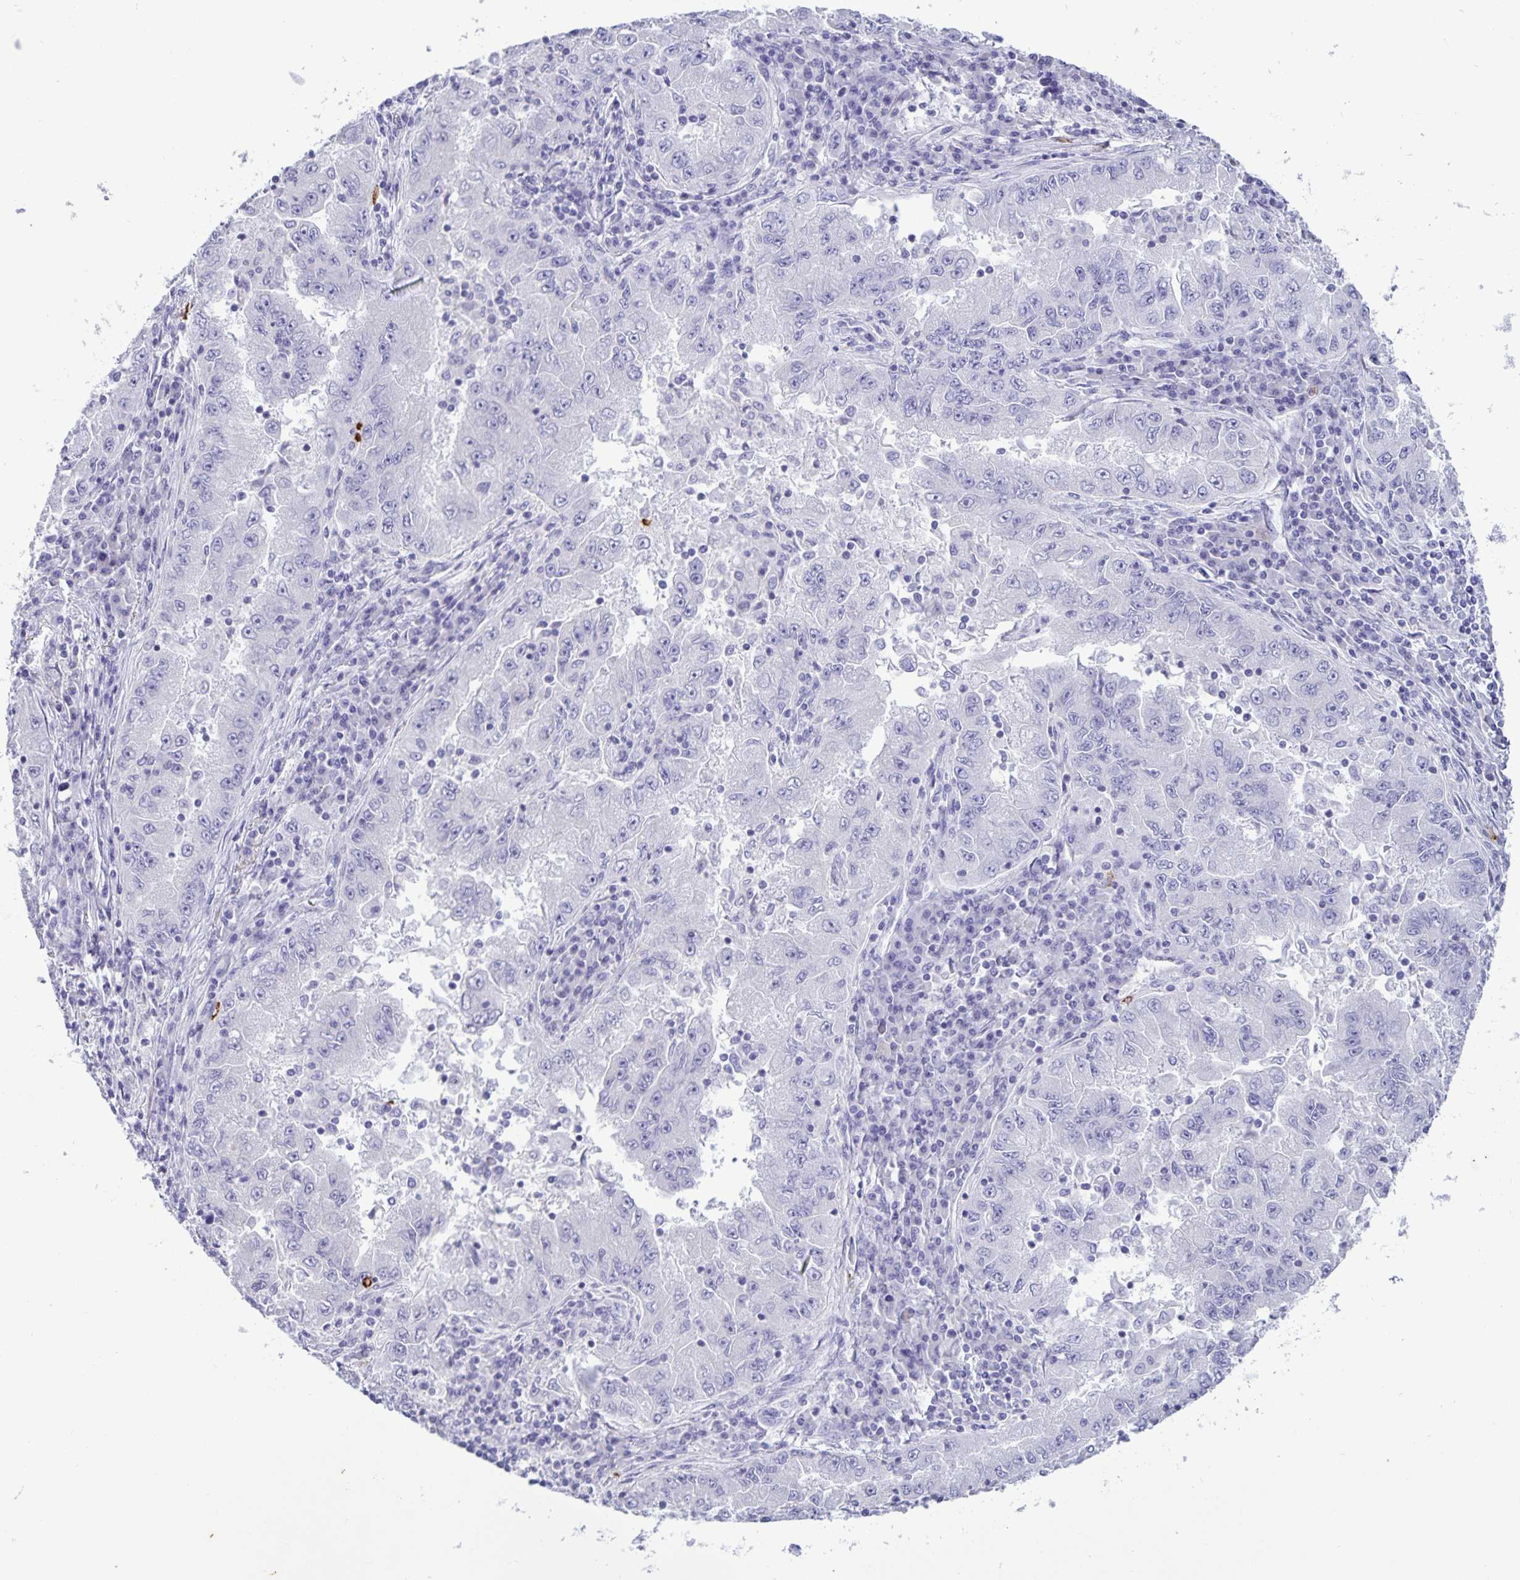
{"staining": {"intensity": "negative", "quantity": "none", "location": "none"}, "tissue": "lung cancer", "cell_type": "Tumor cells", "image_type": "cancer", "snomed": [{"axis": "morphology", "description": "Adenocarcinoma, NOS"}, {"axis": "morphology", "description": "Adenocarcinoma primary or metastatic"}, {"axis": "topography", "description": "Lung"}], "caption": "Immunohistochemistry photomicrograph of human lung cancer (adenocarcinoma) stained for a protein (brown), which displays no expression in tumor cells.", "gene": "IBTK", "patient": {"sex": "male", "age": 74}}